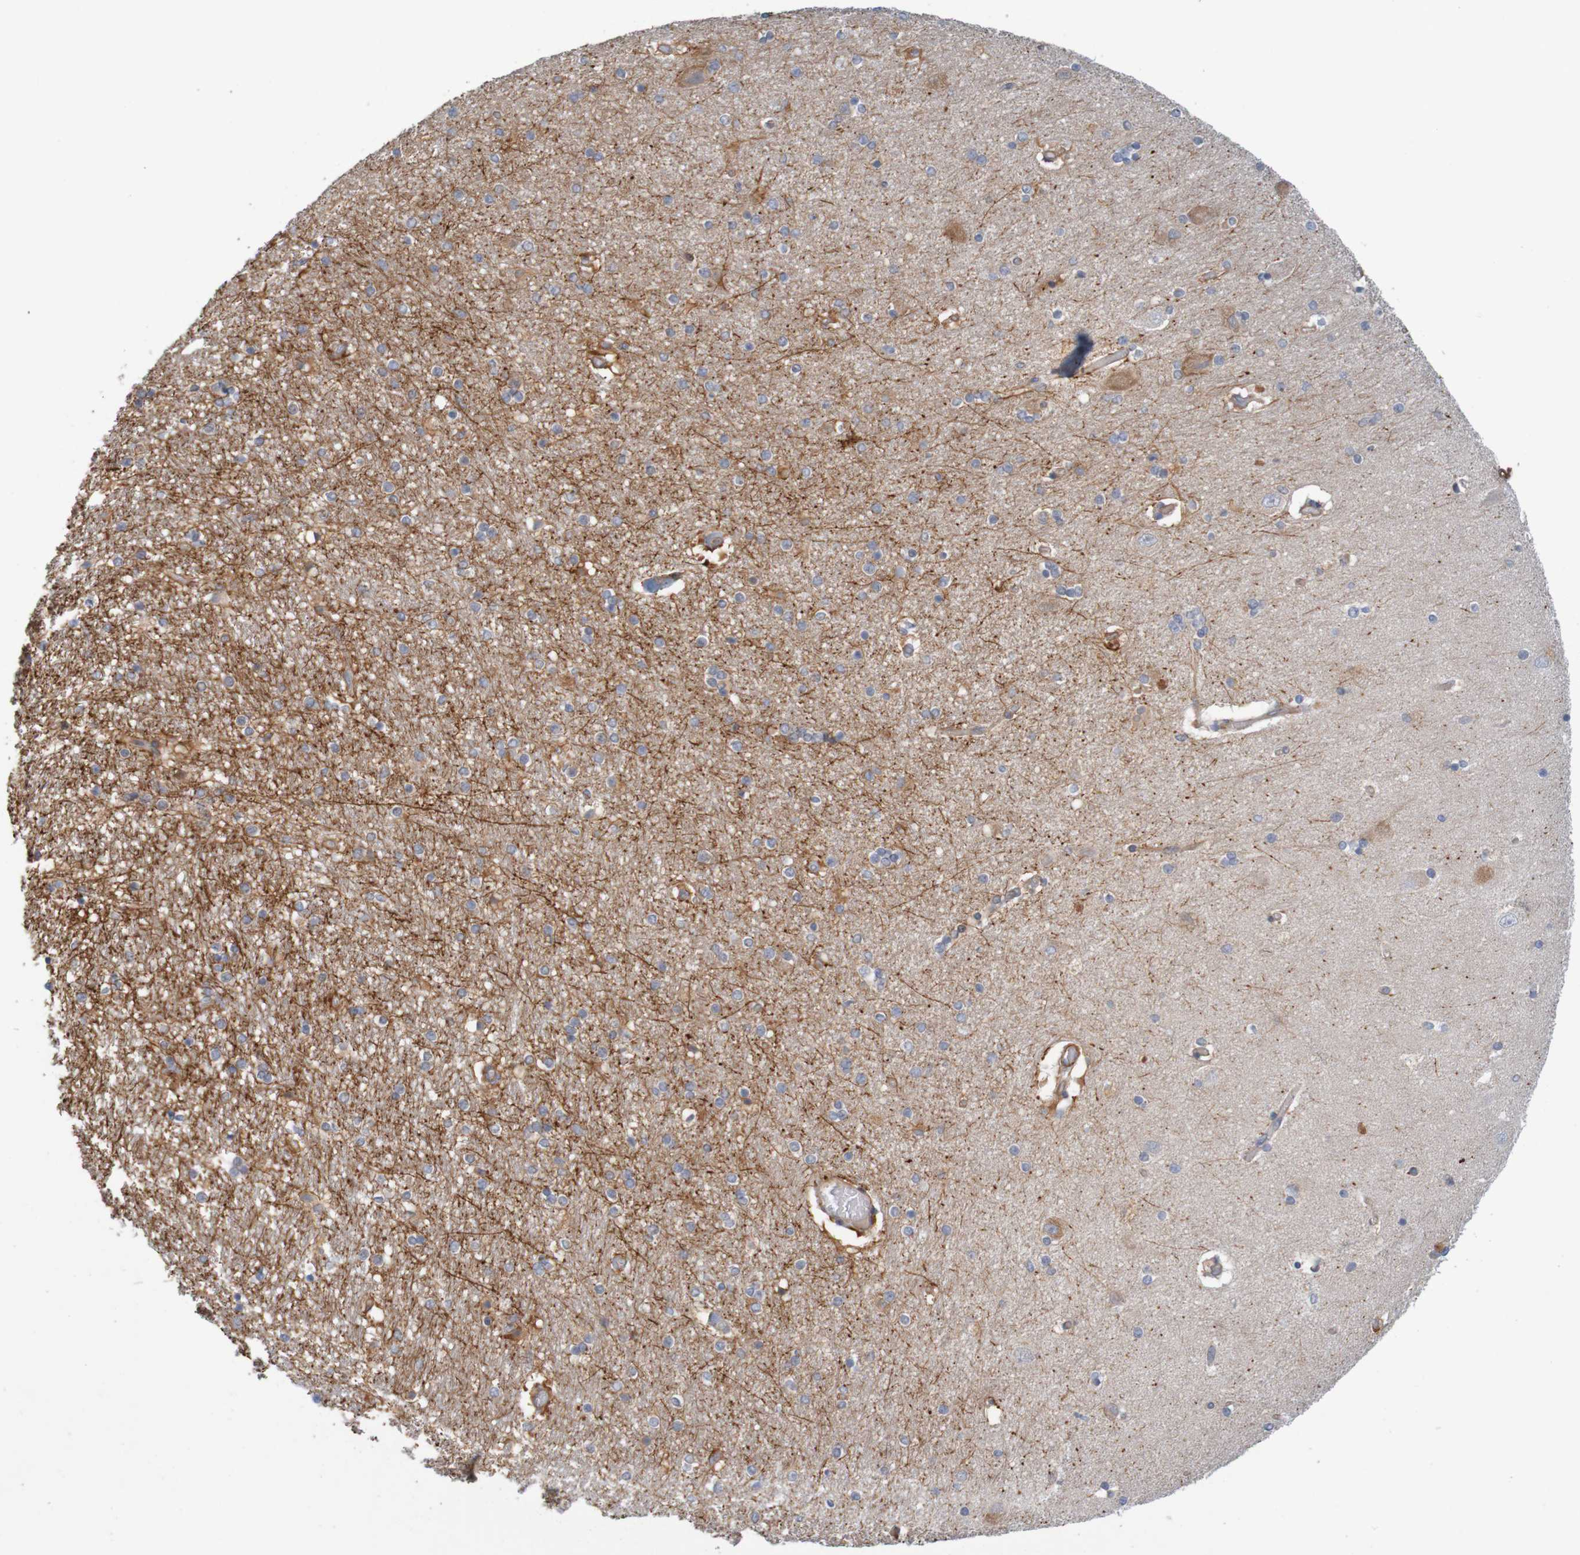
{"staining": {"intensity": "moderate", "quantity": "<25%", "location": "cytoplasmic/membranous"}, "tissue": "hippocampus", "cell_type": "Glial cells", "image_type": "normal", "snomed": [{"axis": "morphology", "description": "Normal tissue, NOS"}, {"axis": "topography", "description": "Hippocampus"}], "caption": "Hippocampus stained with immunohistochemistry reveals moderate cytoplasmic/membranous positivity in approximately <25% of glial cells.", "gene": "KRT23", "patient": {"sex": "female", "age": 54}}